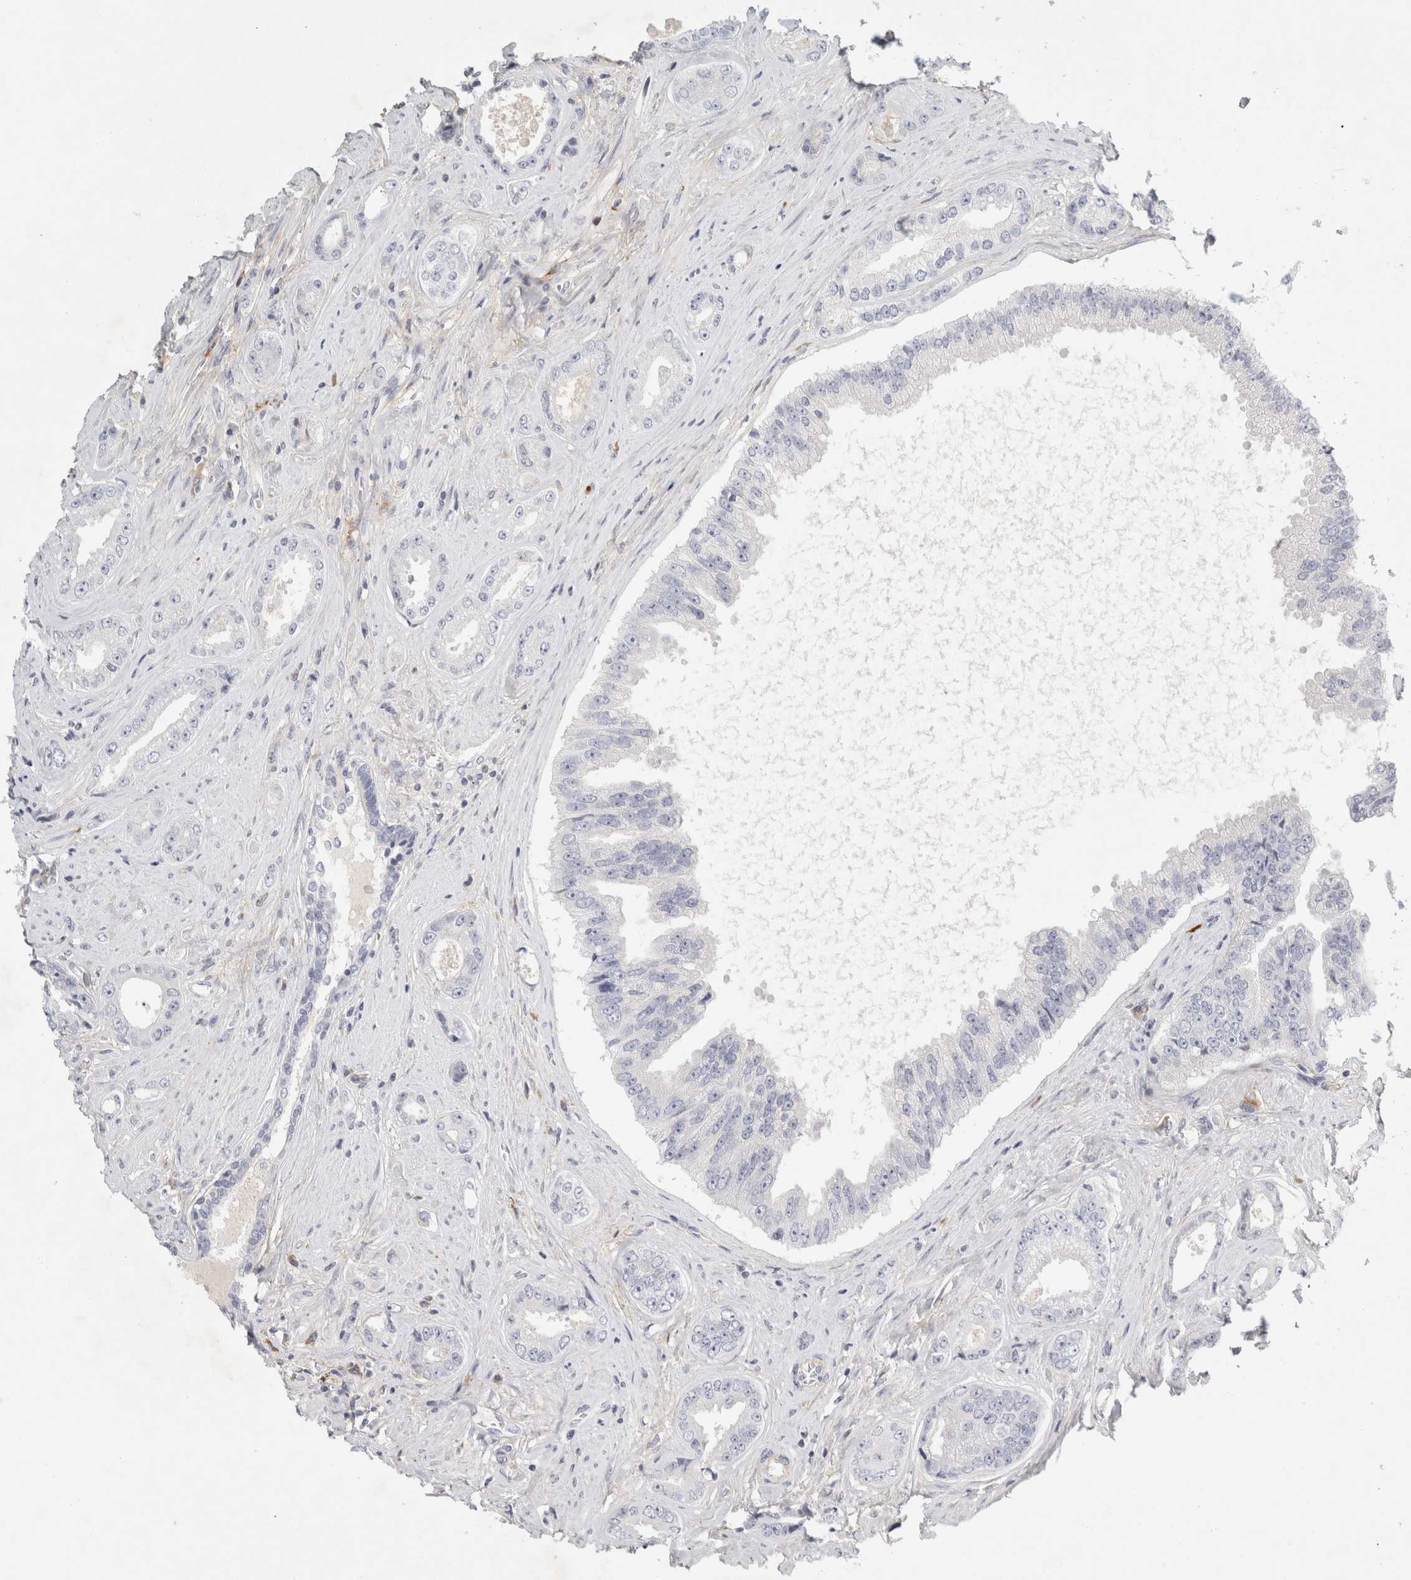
{"staining": {"intensity": "negative", "quantity": "none", "location": "none"}, "tissue": "prostate cancer", "cell_type": "Tumor cells", "image_type": "cancer", "snomed": [{"axis": "morphology", "description": "Adenocarcinoma, High grade"}, {"axis": "topography", "description": "Prostate"}], "caption": "High power microscopy photomicrograph of an immunohistochemistry (IHC) photomicrograph of prostate cancer (high-grade adenocarcinoma), revealing no significant expression in tumor cells.", "gene": "FGL2", "patient": {"sex": "male", "age": 61}}